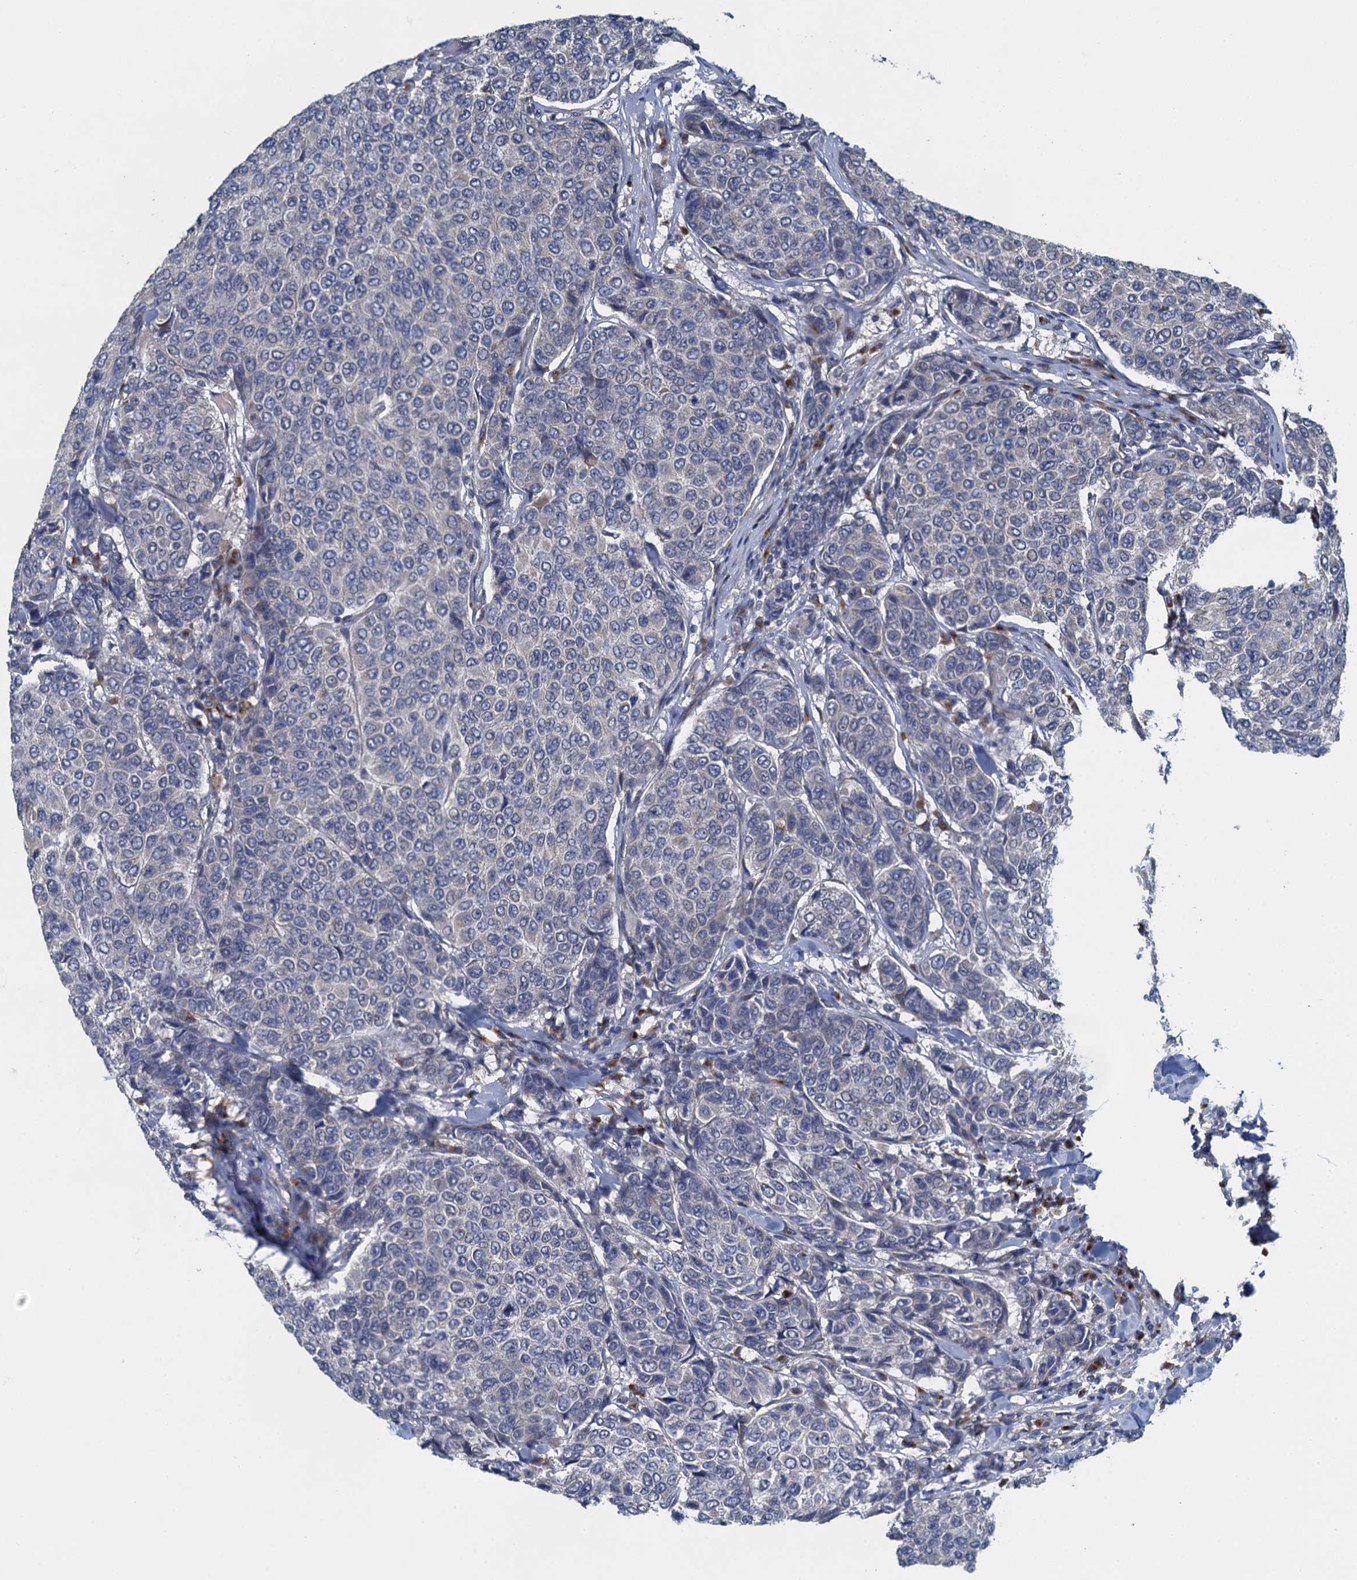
{"staining": {"intensity": "negative", "quantity": "none", "location": "none"}, "tissue": "breast cancer", "cell_type": "Tumor cells", "image_type": "cancer", "snomed": [{"axis": "morphology", "description": "Duct carcinoma"}, {"axis": "topography", "description": "Breast"}], "caption": "The histopathology image reveals no significant staining in tumor cells of breast cancer.", "gene": "ALG2", "patient": {"sex": "female", "age": 55}}